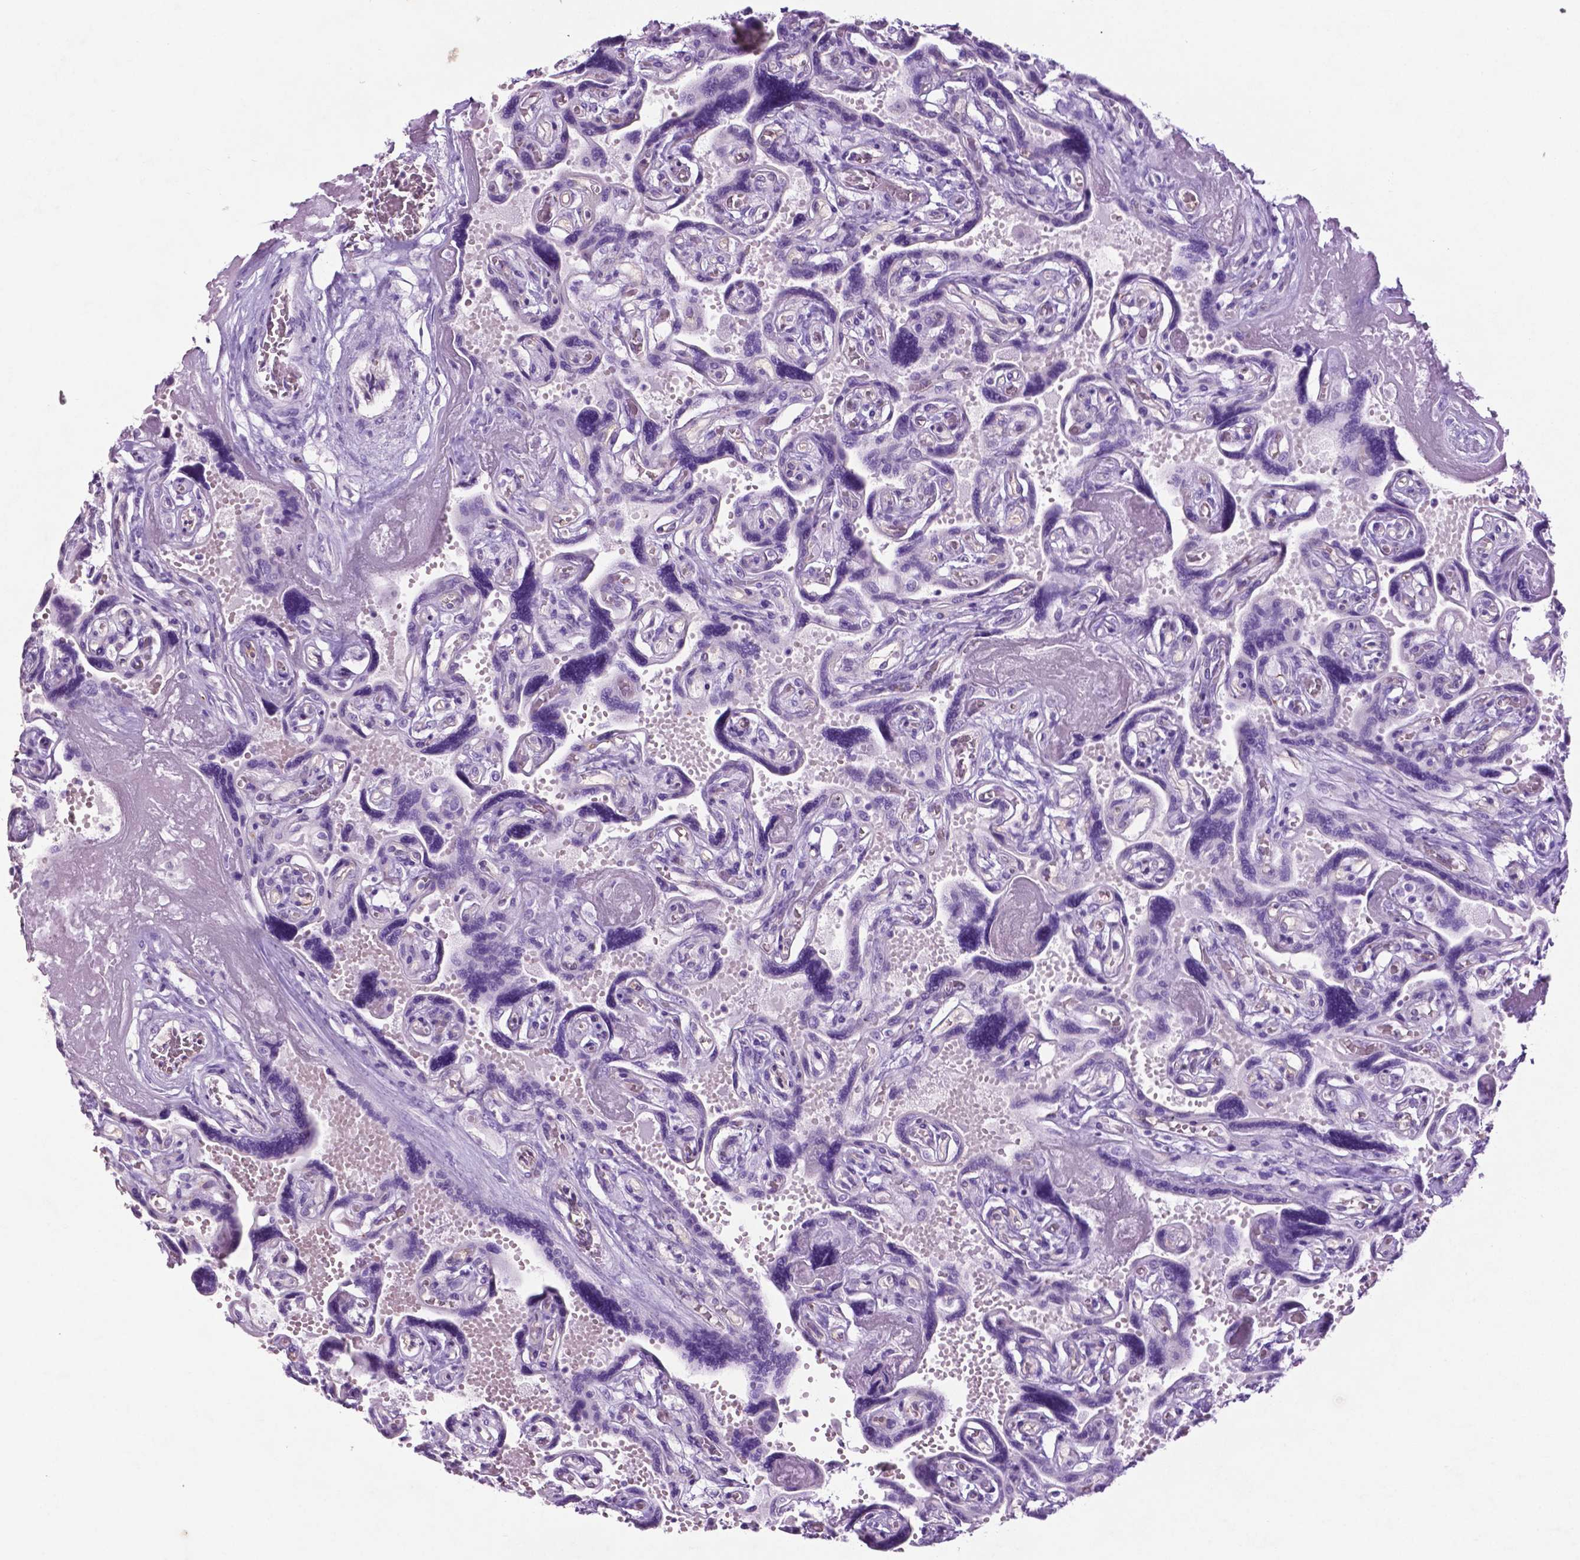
{"staining": {"intensity": "negative", "quantity": "none", "location": "none"}, "tissue": "placenta", "cell_type": "Decidual cells", "image_type": "normal", "snomed": [{"axis": "morphology", "description": "Normal tissue, NOS"}, {"axis": "topography", "description": "Placenta"}], "caption": "Immunohistochemical staining of unremarkable human placenta displays no significant expression in decidual cells.", "gene": "PHGR1", "patient": {"sex": "female", "age": 32}}